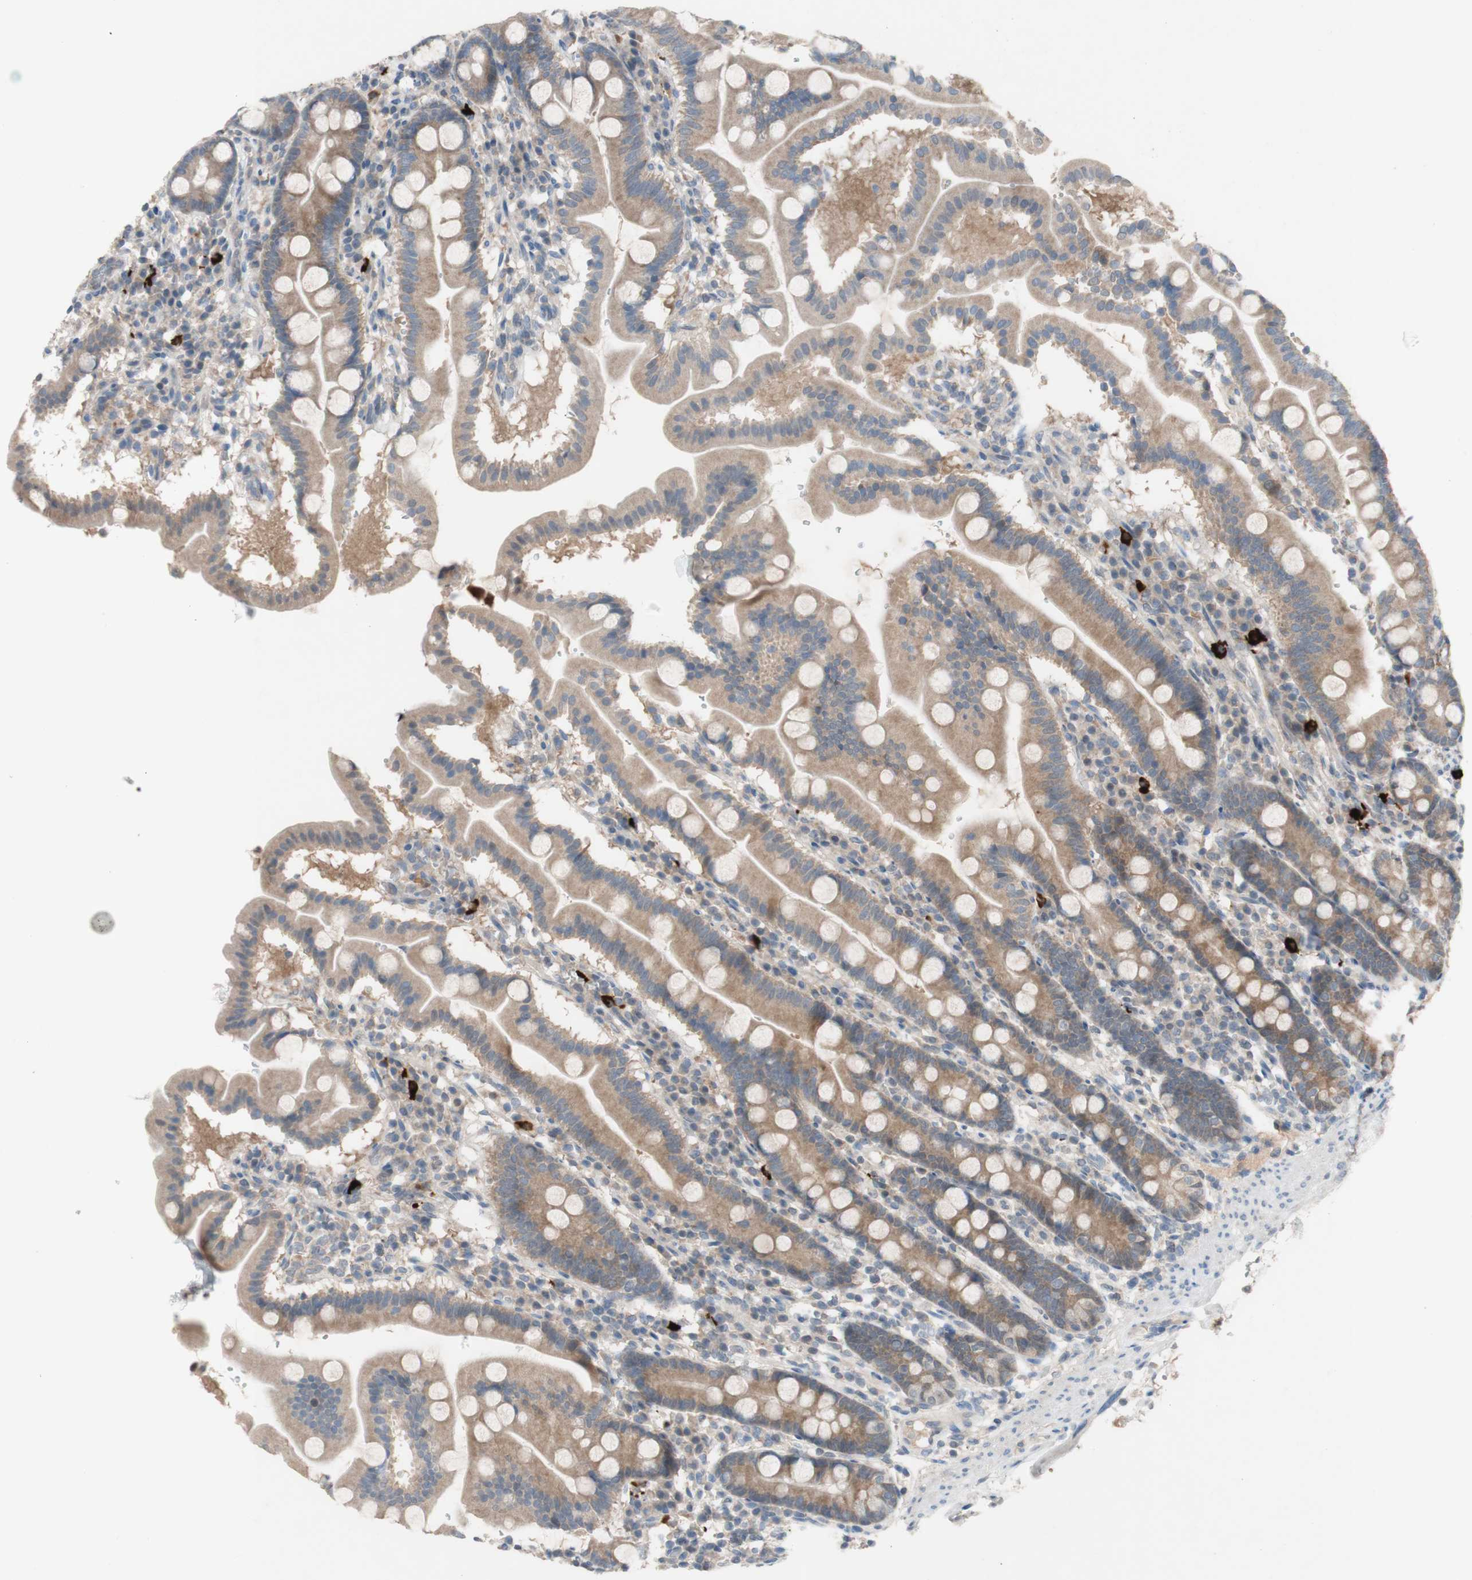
{"staining": {"intensity": "moderate", "quantity": ">75%", "location": "cytoplasmic/membranous"}, "tissue": "duodenum", "cell_type": "Glandular cells", "image_type": "normal", "snomed": [{"axis": "morphology", "description": "Normal tissue, NOS"}, {"axis": "topography", "description": "Duodenum"}], "caption": "The photomicrograph exhibits a brown stain indicating the presence of a protein in the cytoplasmic/membranous of glandular cells in duodenum. Nuclei are stained in blue.", "gene": "PEX2", "patient": {"sex": "male", "age": 50}}